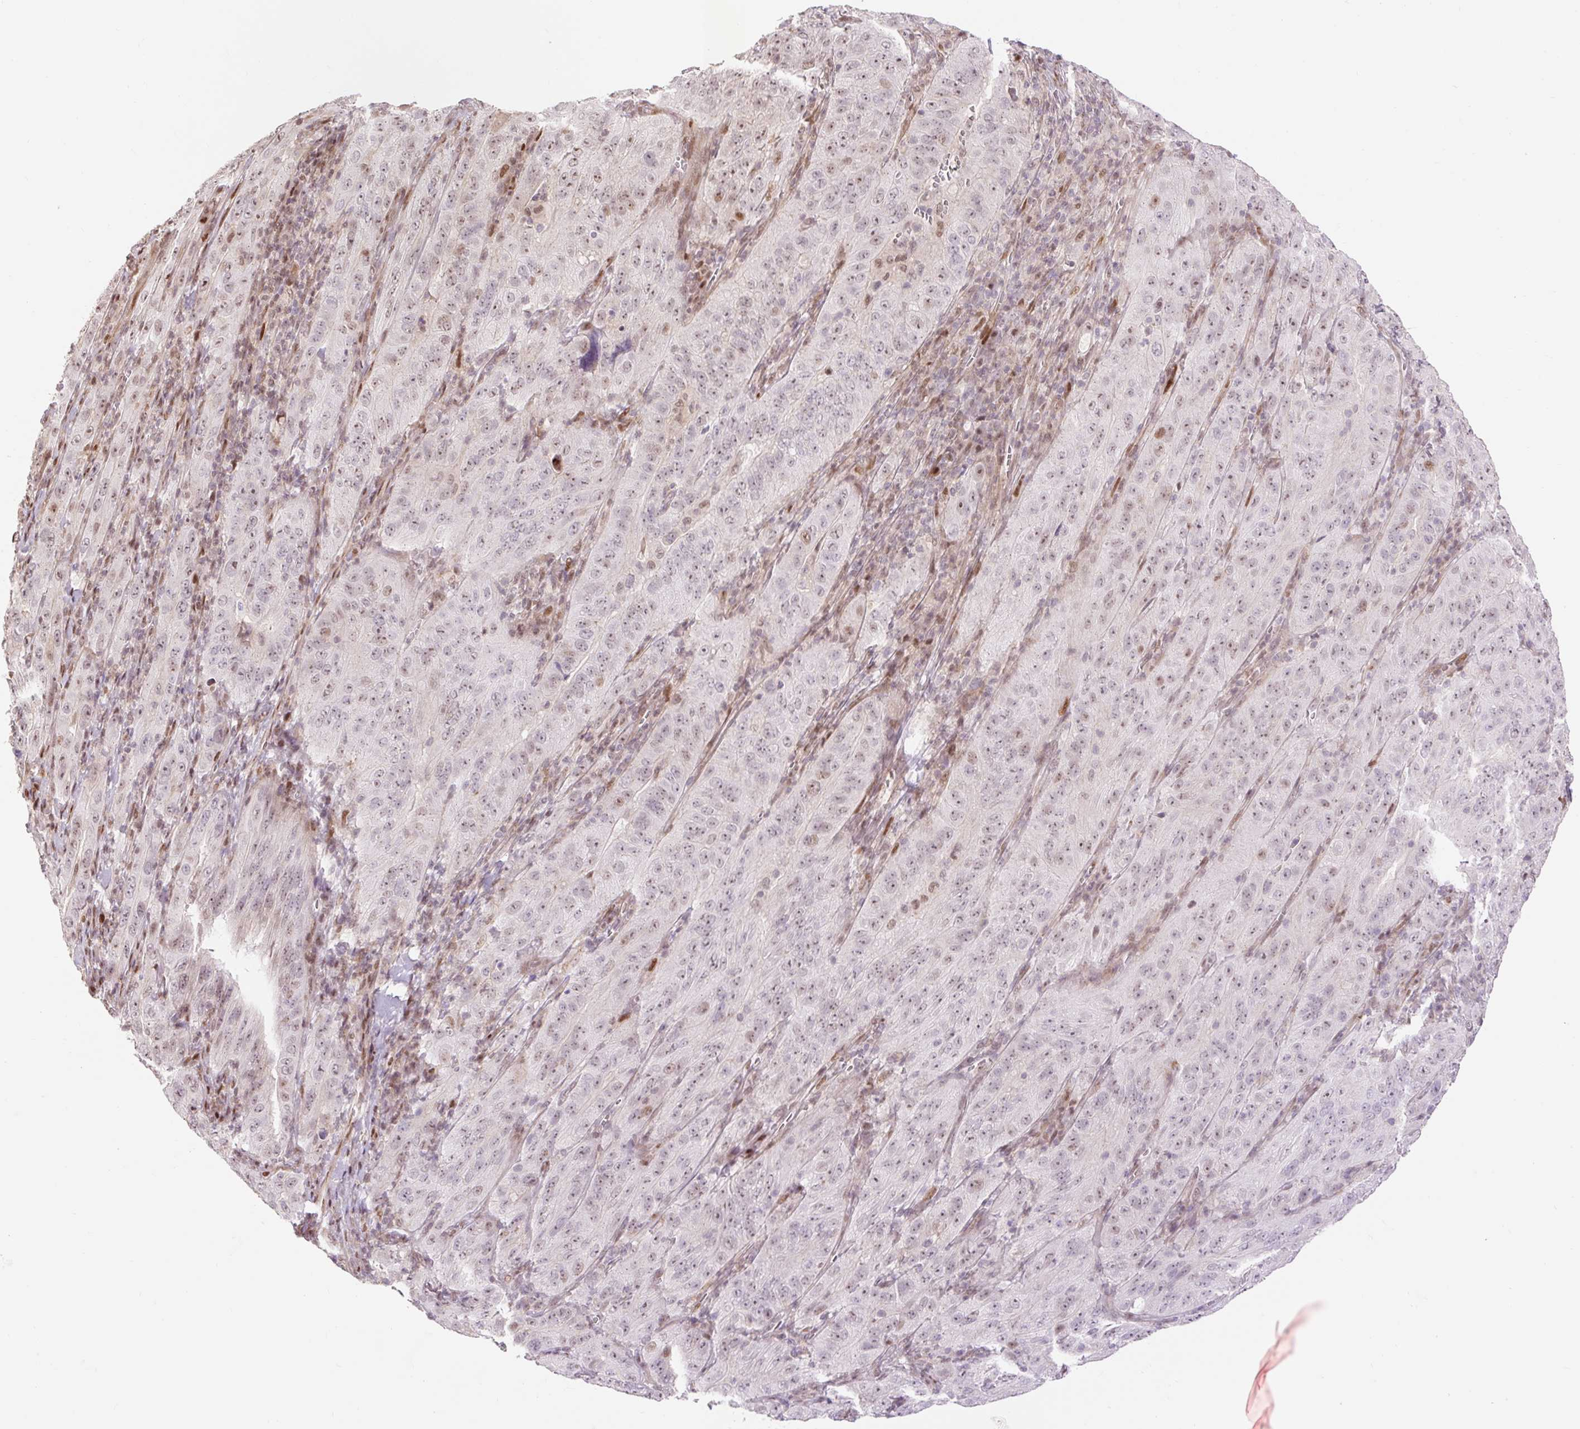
{"staining": {"intensity": "moderate", "quantity": "<25%", "location": "nuclear"}, "tissue": "pancreatic cancer", "cell_type": "Tumor cells", "image_type": "cancer", "snomed": [{"axis": "morphology", "description": "Adenocarcinoma, NOS"}, {"axis": "topography", "description": "Pancreas"}], "caption": "A brown stain highlights moderate nuclear positivity of a protein in human adenocarcinoma (pancreatic) tumor cells.", "gene": "RIPPLY3", "patient": {"sex": "male", "age": 63}}